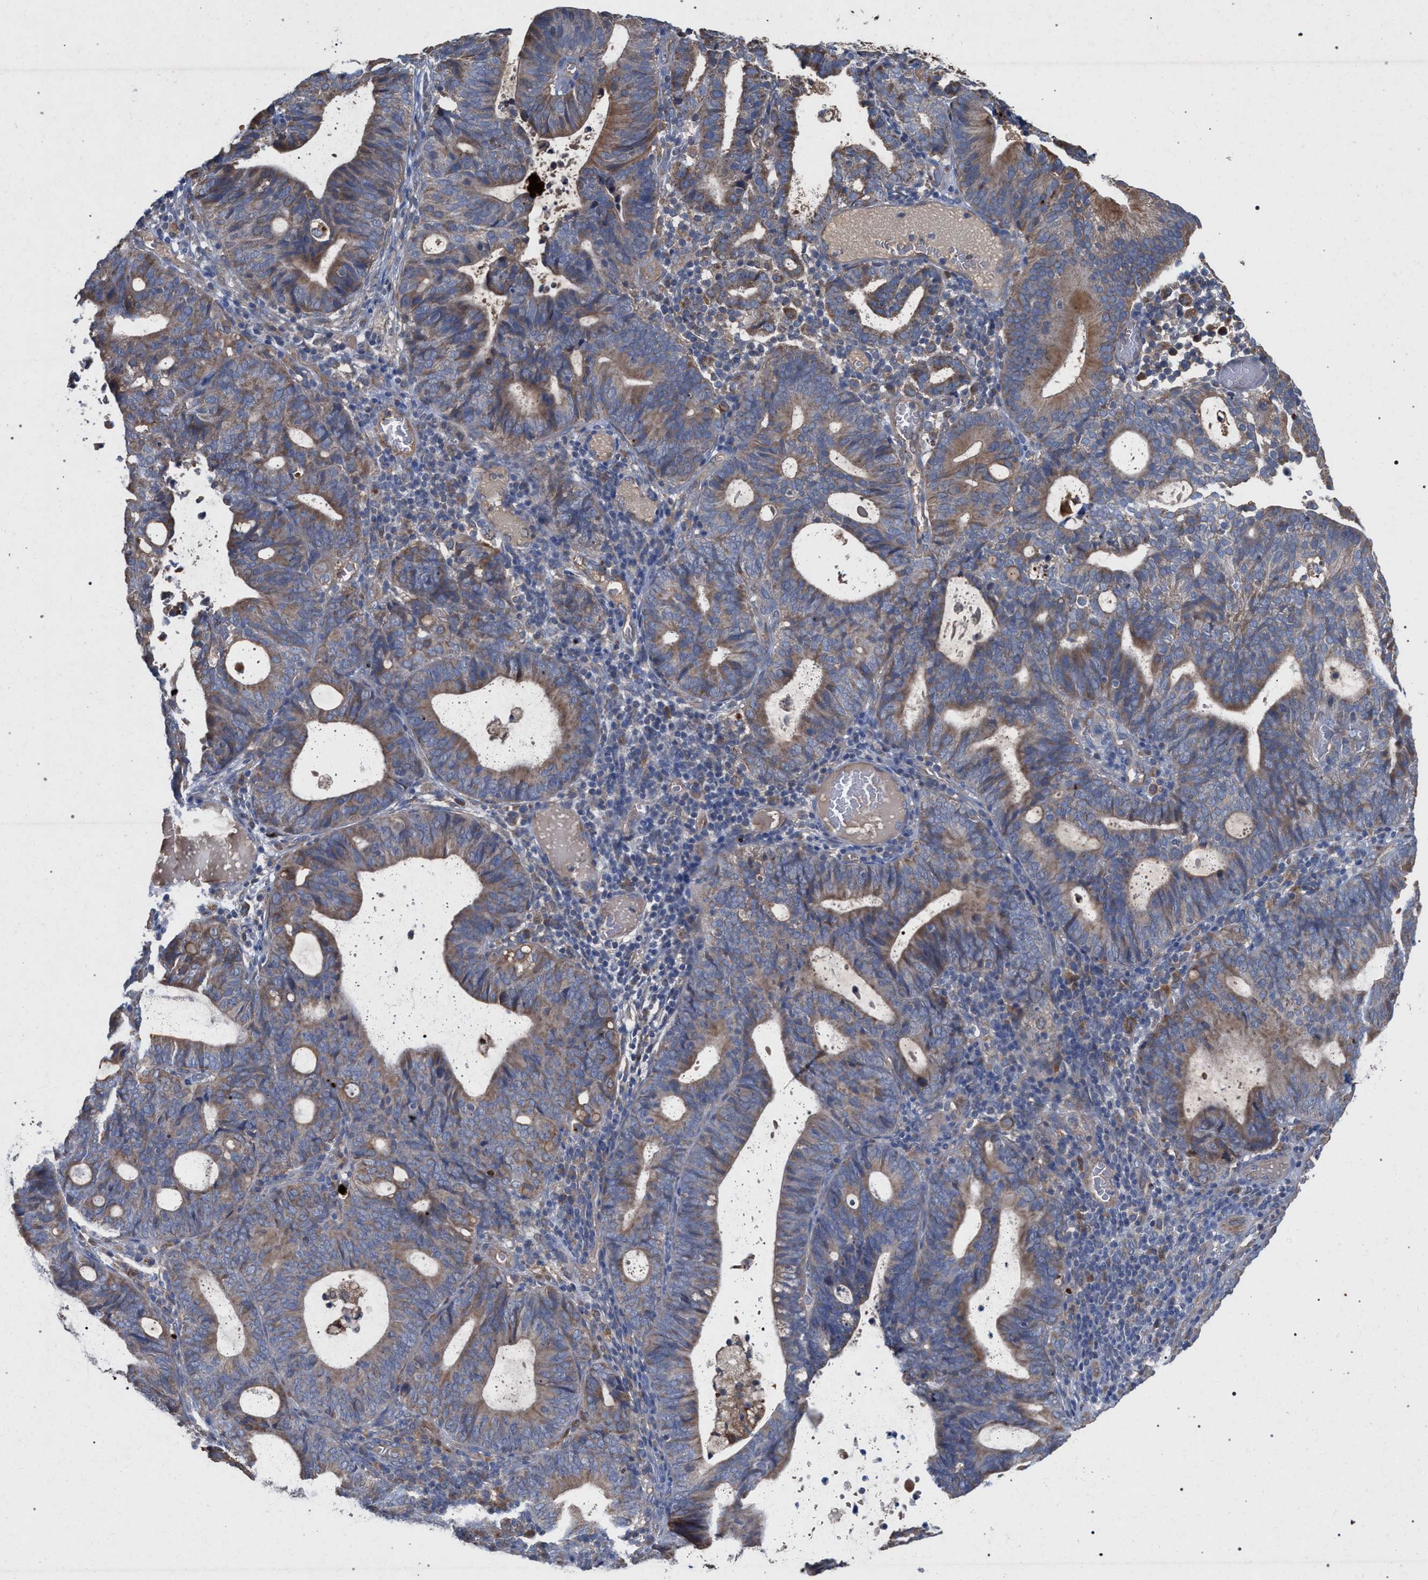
{"staining": {"intensity": "moderate", "quantity": ">75%", "location": "cytoplasmic/membranous"}, "tissue": "endometrial cancer", "cell_type": "Tumor cells", "image_type": "cancer", "snomed": [{"axis": "morphology", "description": "Adenocarcinoma, NOS"}, {"axis": "topography", "description": "Uterus"}], "caption": "A histopathology image of human endometrial cancer stained for a protein shows moderate cytoplasmic/membranous brown staining in tumor cells. Ihc stains the protein of interest in brown and the nuclei are stained blue.", "gene": "BCL2L12", "patient": {"sex": "female", "age": 83}}